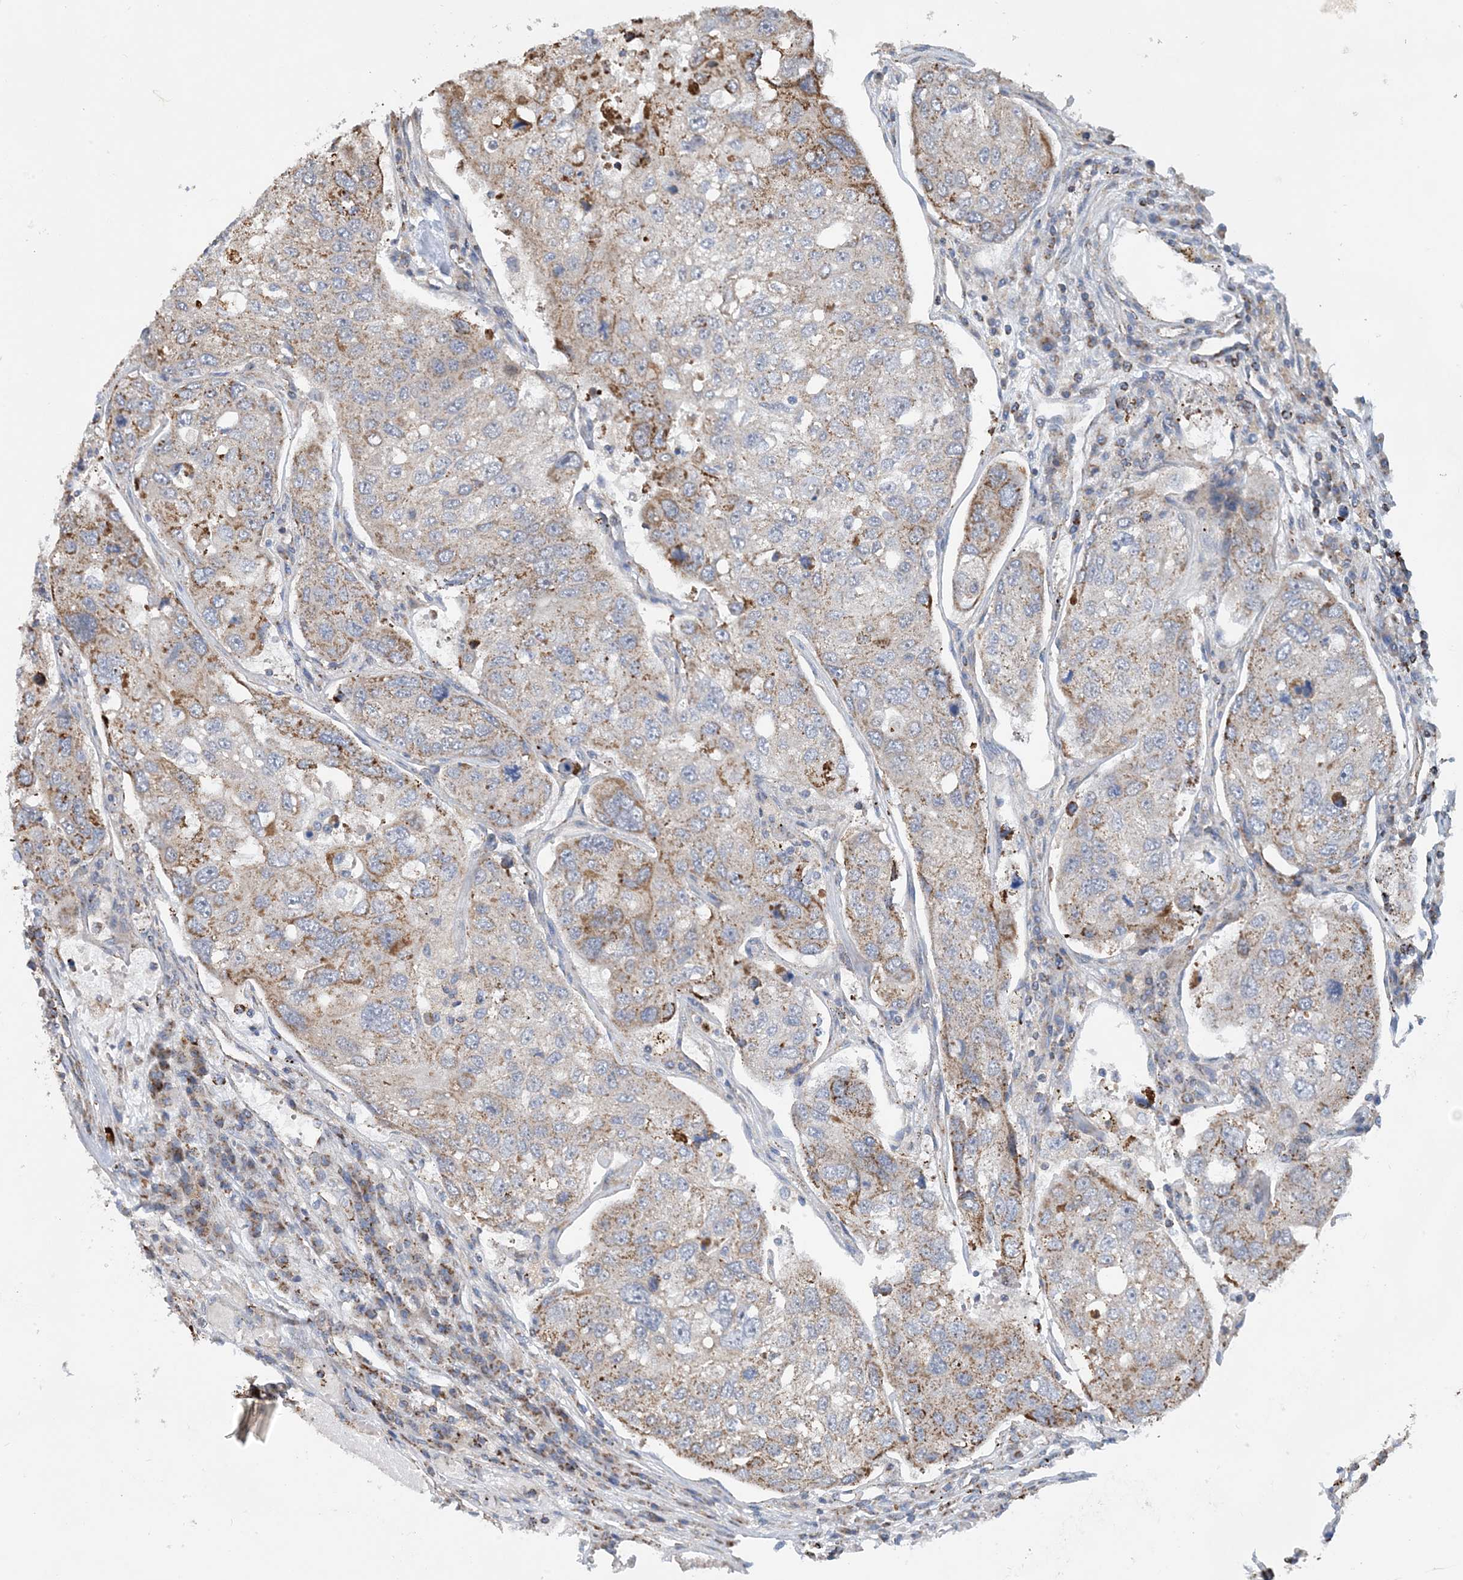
{"staining": {"intensity": "moderate", "quantity": "<25%", "location": "cytoplasmic/membranous"}, "tissue": "urothelial cancer", "cell_type": "Tumor cells", "image_type": "cancer", "snomed": [{"axis": "morphology", "description": "Urothelial carcinoma, High grade"}, {"axis": "topography", "description": "Lymph node"}, {"axis": "topography", "description": "Urinary bladder"}], "caption": "Urothelial cancer tissue exhibits moderate cytoplasmic/membranous expression in about <25% of tumor cells Nuclei are stained in blue.", "gene": "PCDHGA1", "patient": {"sex": "male", "age": 51}}